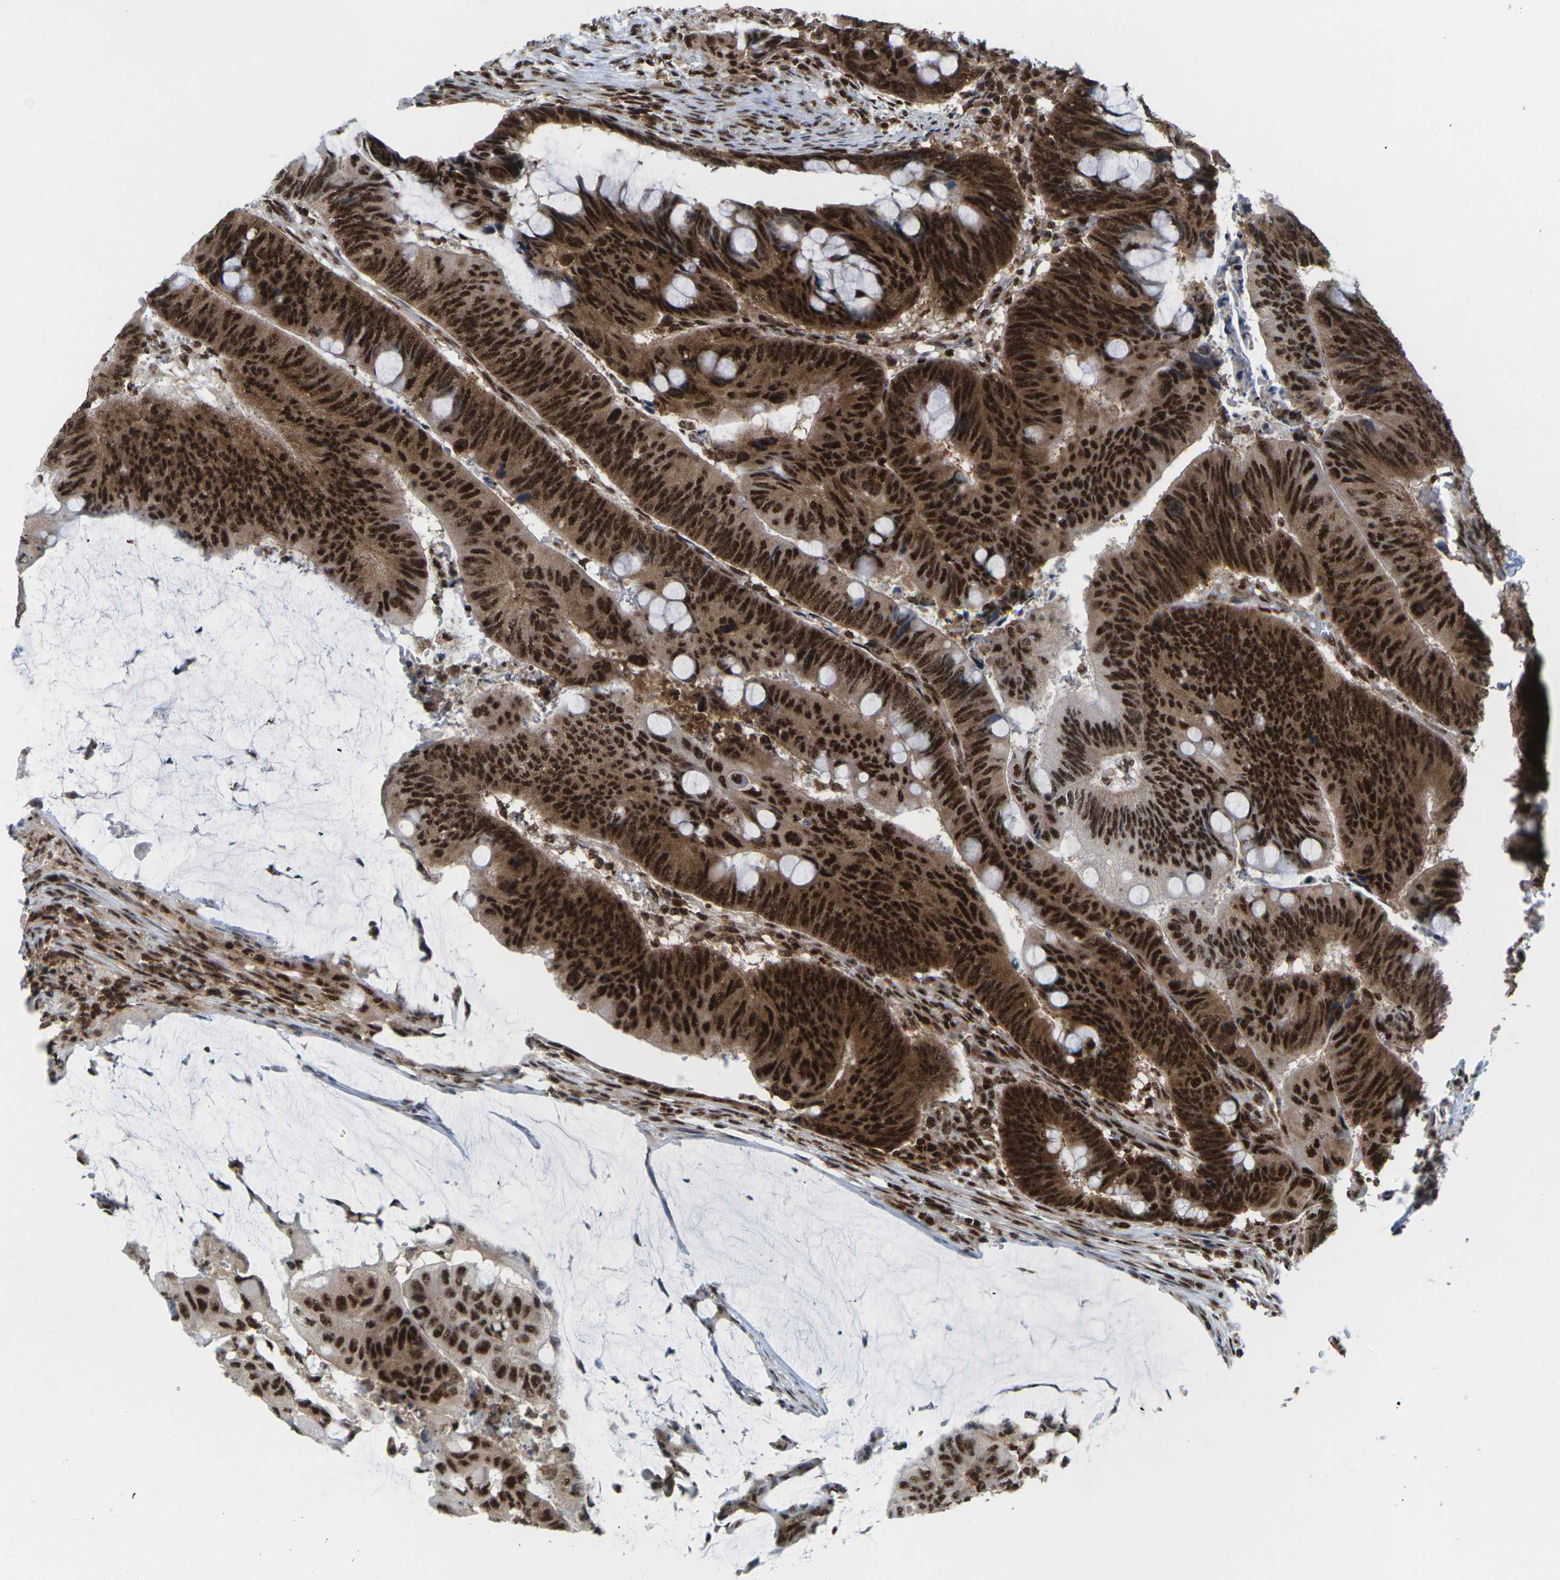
{"staining": {"intensity": "strong", "quantity": ">75%", "location": "cytoplasmic/membranous,nuclear"}, "tissue": "colorectal cancer", "cell_type": "Tumor cells", "image_type": "cancer", "snomed": [{"axis": "morphology", "description": "Normal tissue, NOS"}, {"axis": "morphology", "description": "Adenocarcinoma, NOS"}, {"axis": "topography", "description": "Rectum"}, {"axis": "topography", "description": "Peripheral nerve tissue"}], "caption": "Protein staining displays strong cytoplasmic/membranous and nuclear expression in about >75% of tumor cells in adenocarcinoma (colorectal). (DAB (3,3'-diaminobenzidine) IHC, brown staining for protein, blue staining for nuclei).", "gene": "MAGOH", "patient": {"sex": "male", "age": 92}}